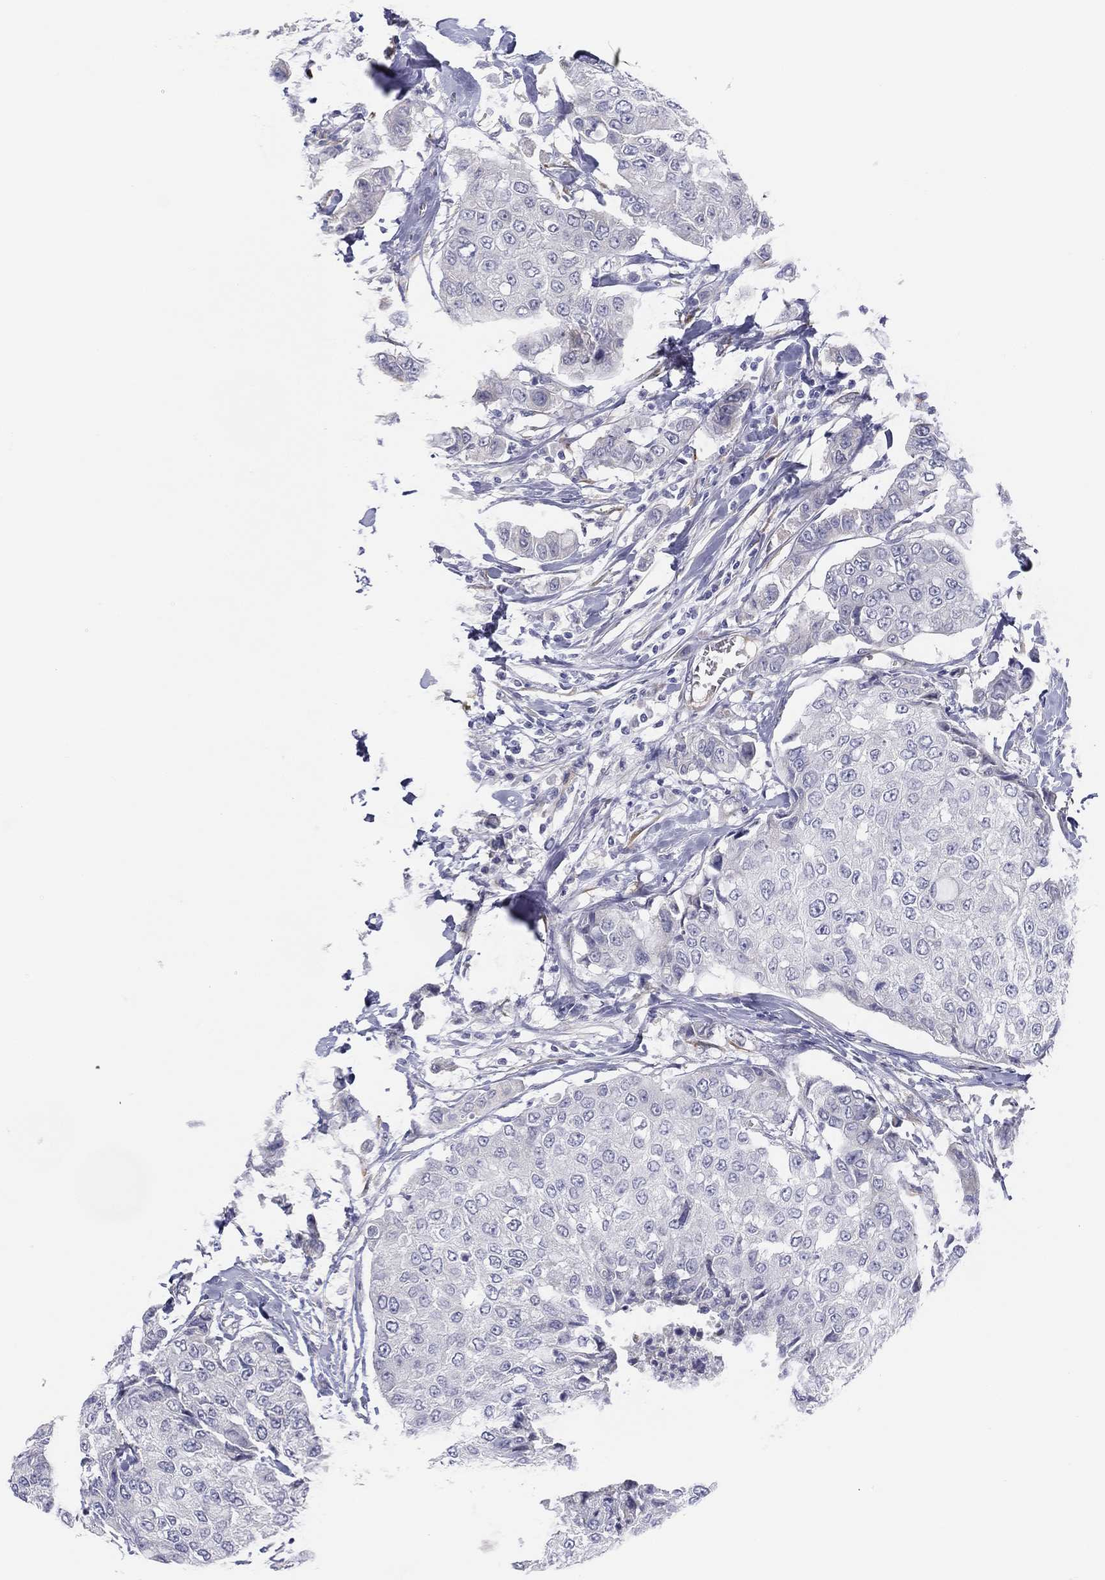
{"staining": {"intensity": "negative", "quantity": "none", "location": "none"}, "tissue": "breast cancer", "cell_type": "Tumor cells", "image_type": "cancer", "snomed": [{"axis": "morphology", "description": "Duct carcinoma"}, {"axis": "topography", "description": "Breast"}], "caption": "A micrograph of breast infiltrating ductal carcinoma stained for a protein demonstrates no brown staining in tumor cells. (Brightfield microscopy of DAB IHC at high magnification).", "gene": "MLF1", "patient": {"sex": "female", "age": 27}}